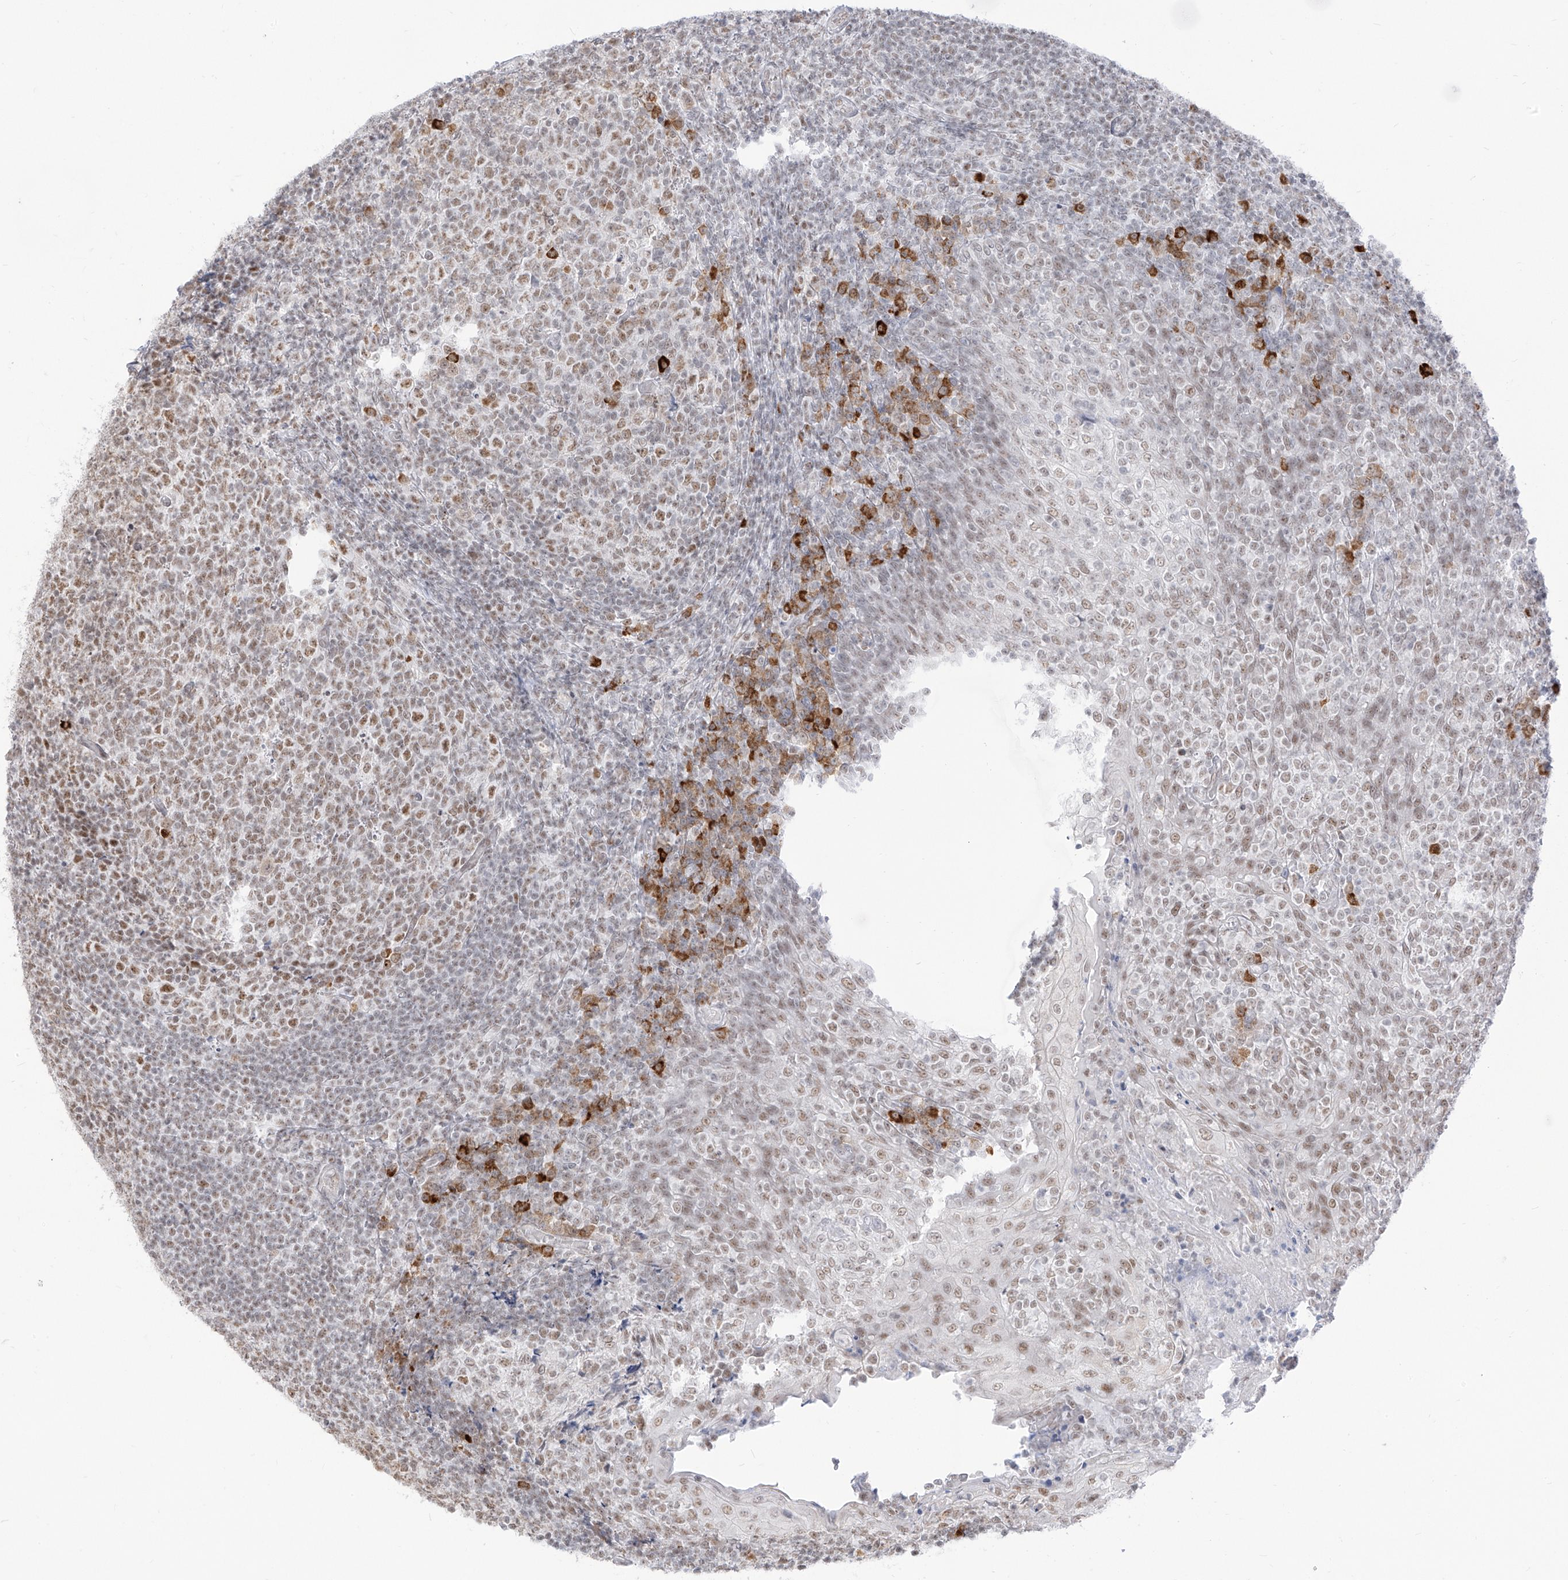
{"staining": {"intensity": "moderate", "quantity": "25%-75%", "location": "nuclear"}, "tissue": "tonsil", "cell_type": "Germinal center cells", "image_type": "normal", "snomed": [{"axis": "morphology", "description": "Normal tissue, NOS"}, {"axis": "topography", "description": "Tonsil"}], "caption": "Germinal center cells exhibit moderate nuclear expression in about 25%-75% of cells in normal tonsil. The protein of interest is shown in brown color, while the nuclei are stained blue.", "gene": "SUPT5H", "patient": {"sex": "female", "age": 19}}